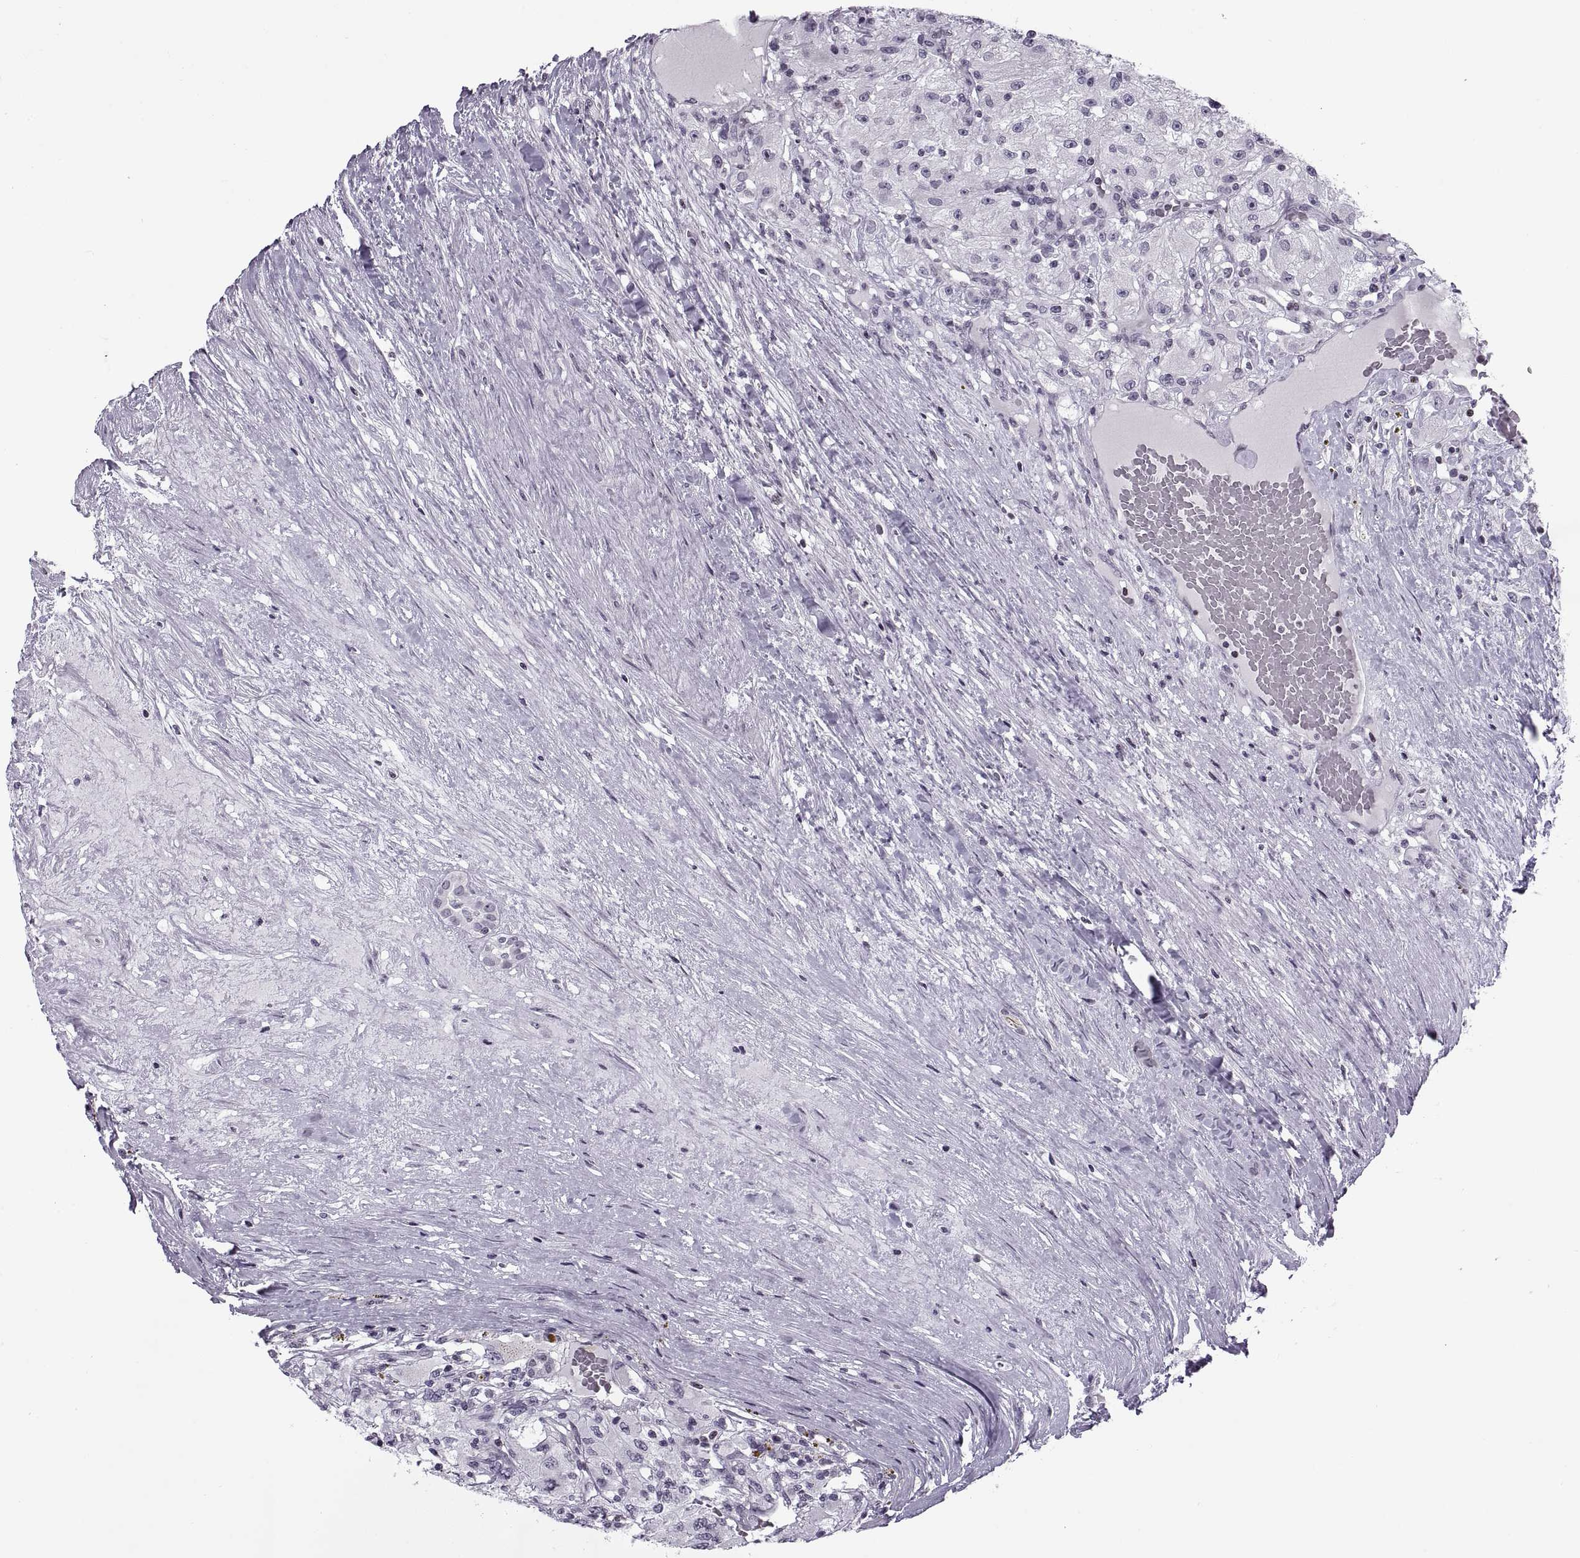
{"staining": {"intensity": "negative", "quantity": "none", "location": "none"}, "tissue": "renal cancer", "cell_type": "Tumor cells", "image_type": "cancer", "snomed": [{"axis": "morphology", "description": "Adenocarcinoma, NOS"}, {"axis": "topography", "description": "Kidney"}], "caption": "Immunohistochemistry (IHC) of human adenocarcinoma (renal) exhibits no staining in tumor cells.", "gene": "H1-8", "patient": {"sex": "female", "age": 67}}